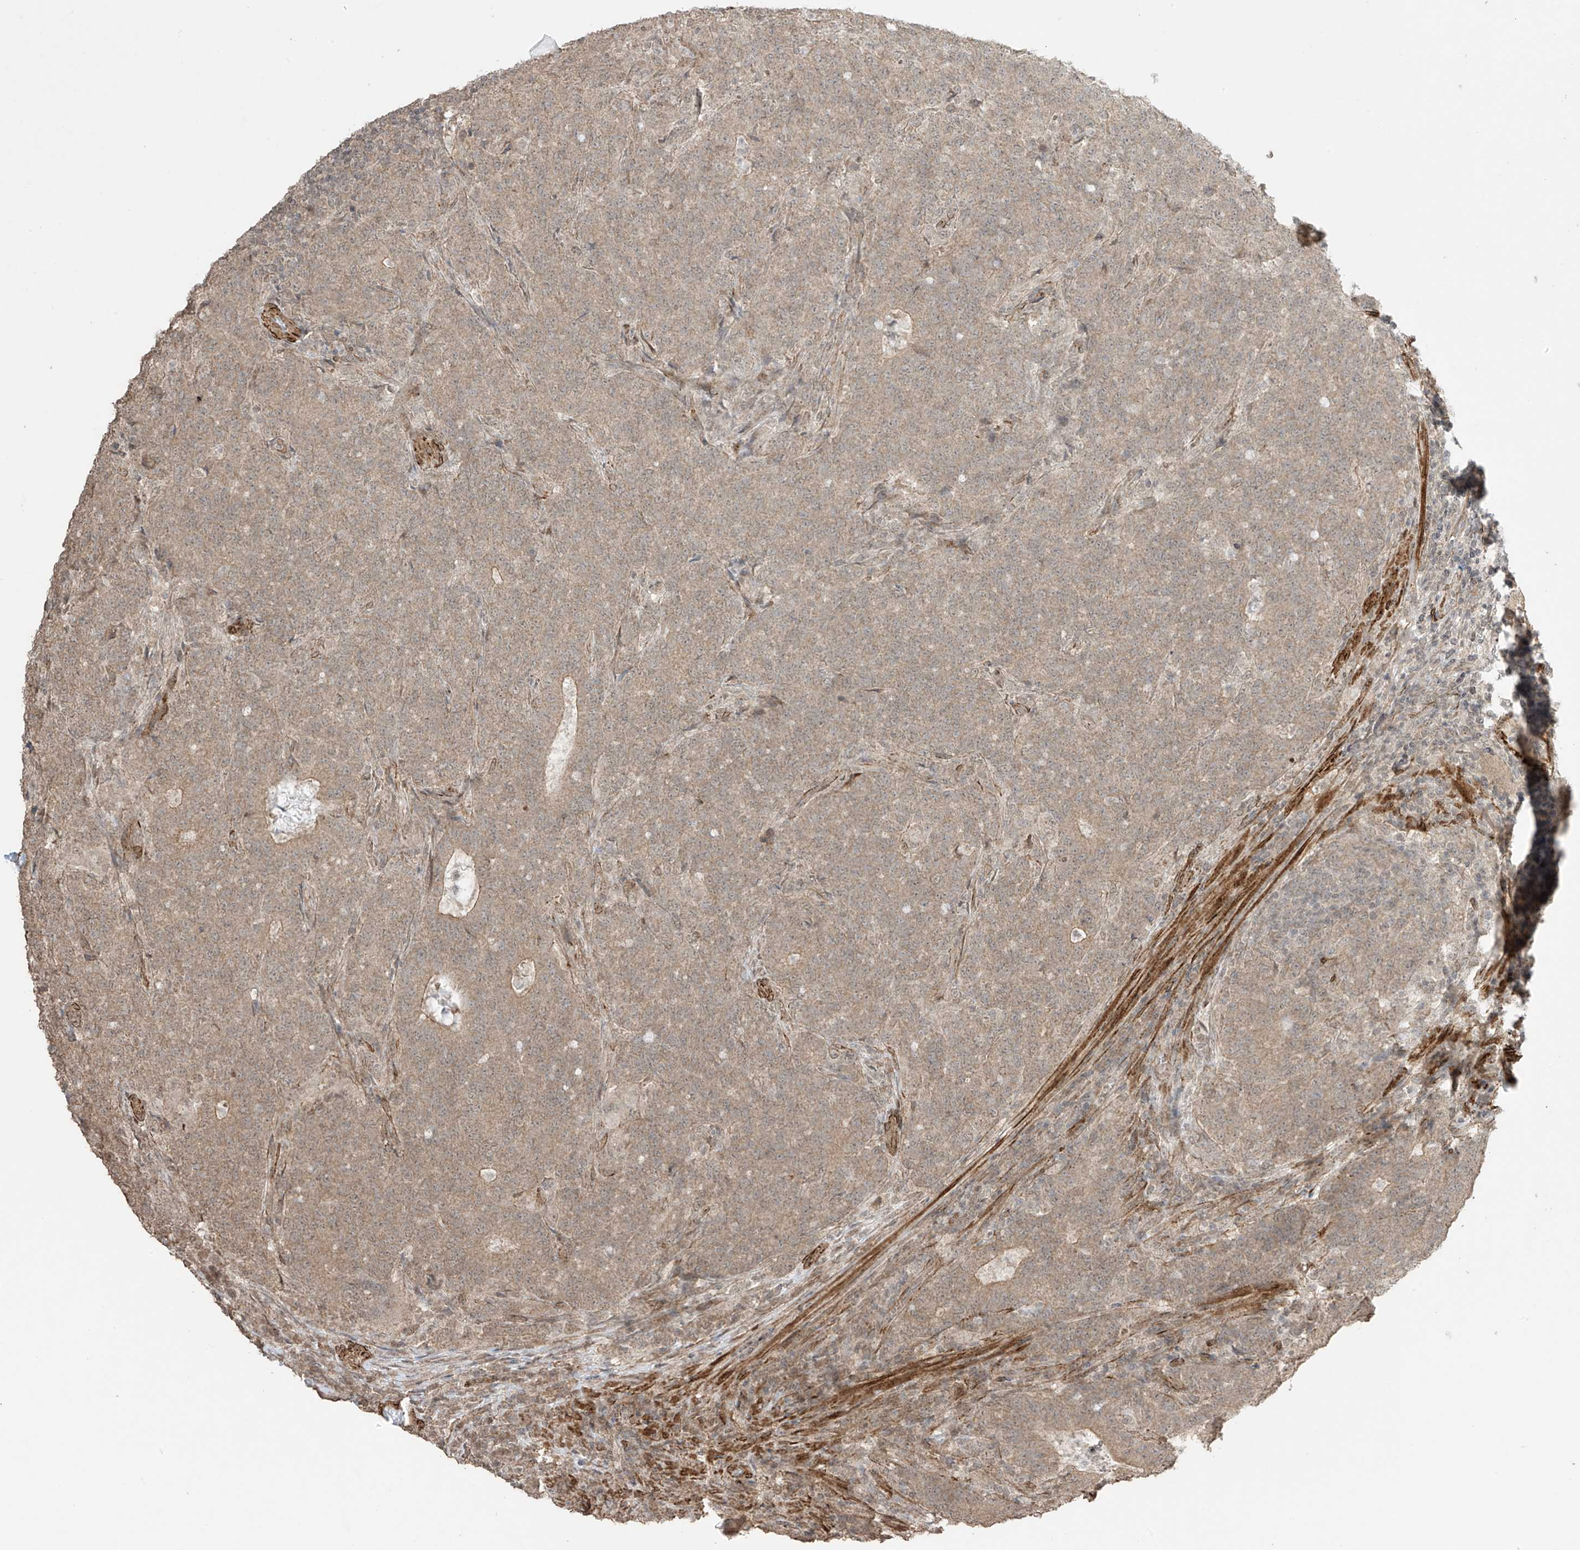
{"staining": {"intensity": "moderate", "quantity": ">75%", "location": "cytoplasmic/membranous"}, "tissue": "colorectal cancer", "cell_type": "Tumor cells", "image_type": "cancer", "snomed": [{"axis": "morphology", "description": "Normal tissue, NOS"}, {"axis": "morphology", "description": "Adenocarcinoma, NOS"}, {"axis": "topography", "description": "Colon"}], "caption": "DAB immunohistochemical staining of colorectal cancer (adenocarcinoma) demonstrates moderate cytoplasmic/membranous protein expression in about >75% of tumor cells. The protein of interest is shown in brown color, while the nuclei are stained blue.", "gene": "TTLL5", "patient": {"sex": "female", "age": 75}}